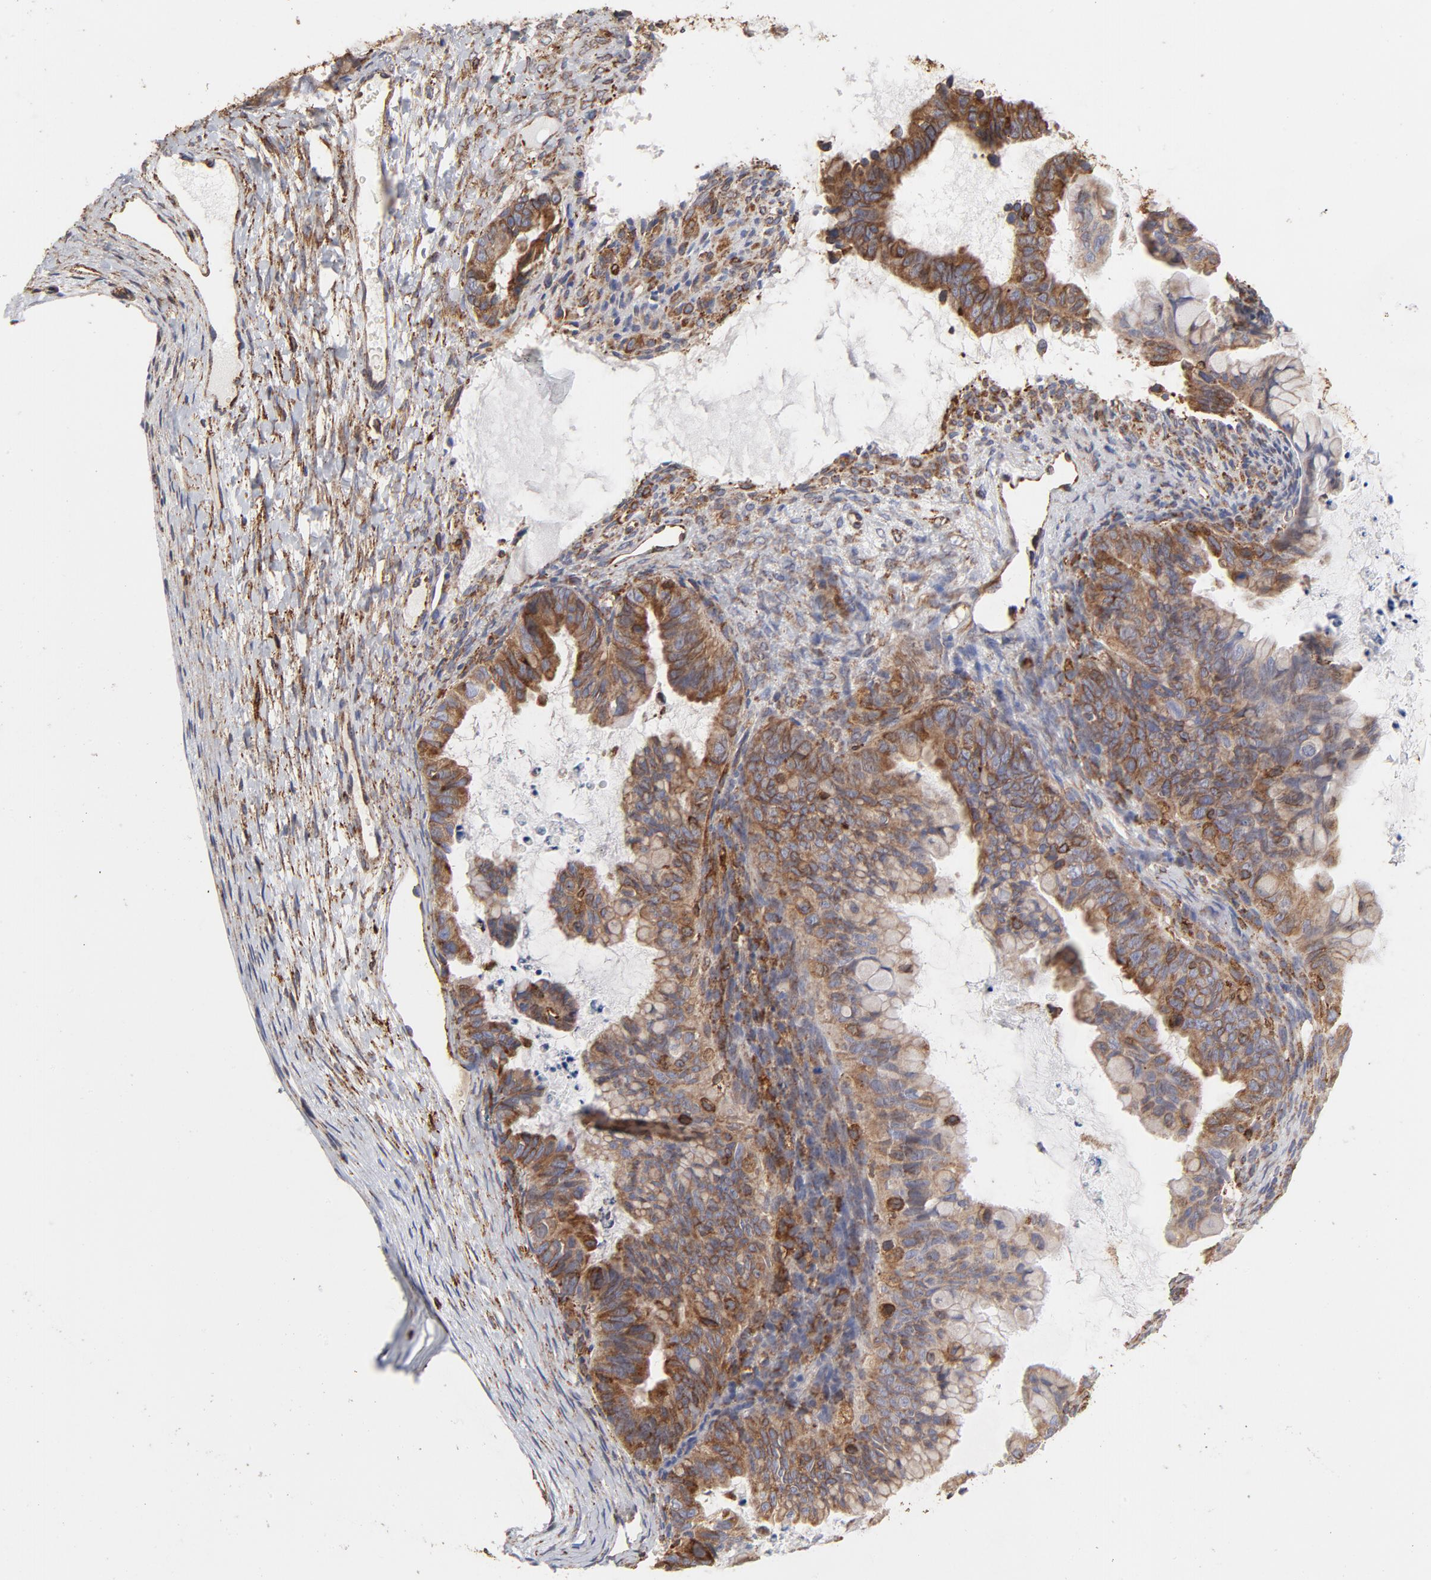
{"staining": {"intensity": "moderate", "quantity": ">75%", "location": "cytoplasmic/membranous"}, "tissue": "ovarian cancer", "cell_type": "Tumor cells", "image_type": "cancer", "snomed": [{"axis": "morphology", "description": "Cystadenocarcinoma, mucinous, NOS"}, {"axis": "topography", "description": "Ovary"}], "caption": "Brown immunohistochemical staining in ovarian cancer exhibits moderate cytoplasmic/membranous staining in approximately >75% of tumor cells.", "gene": "CANX", "patient": {"sex": "female", "age": 36}}